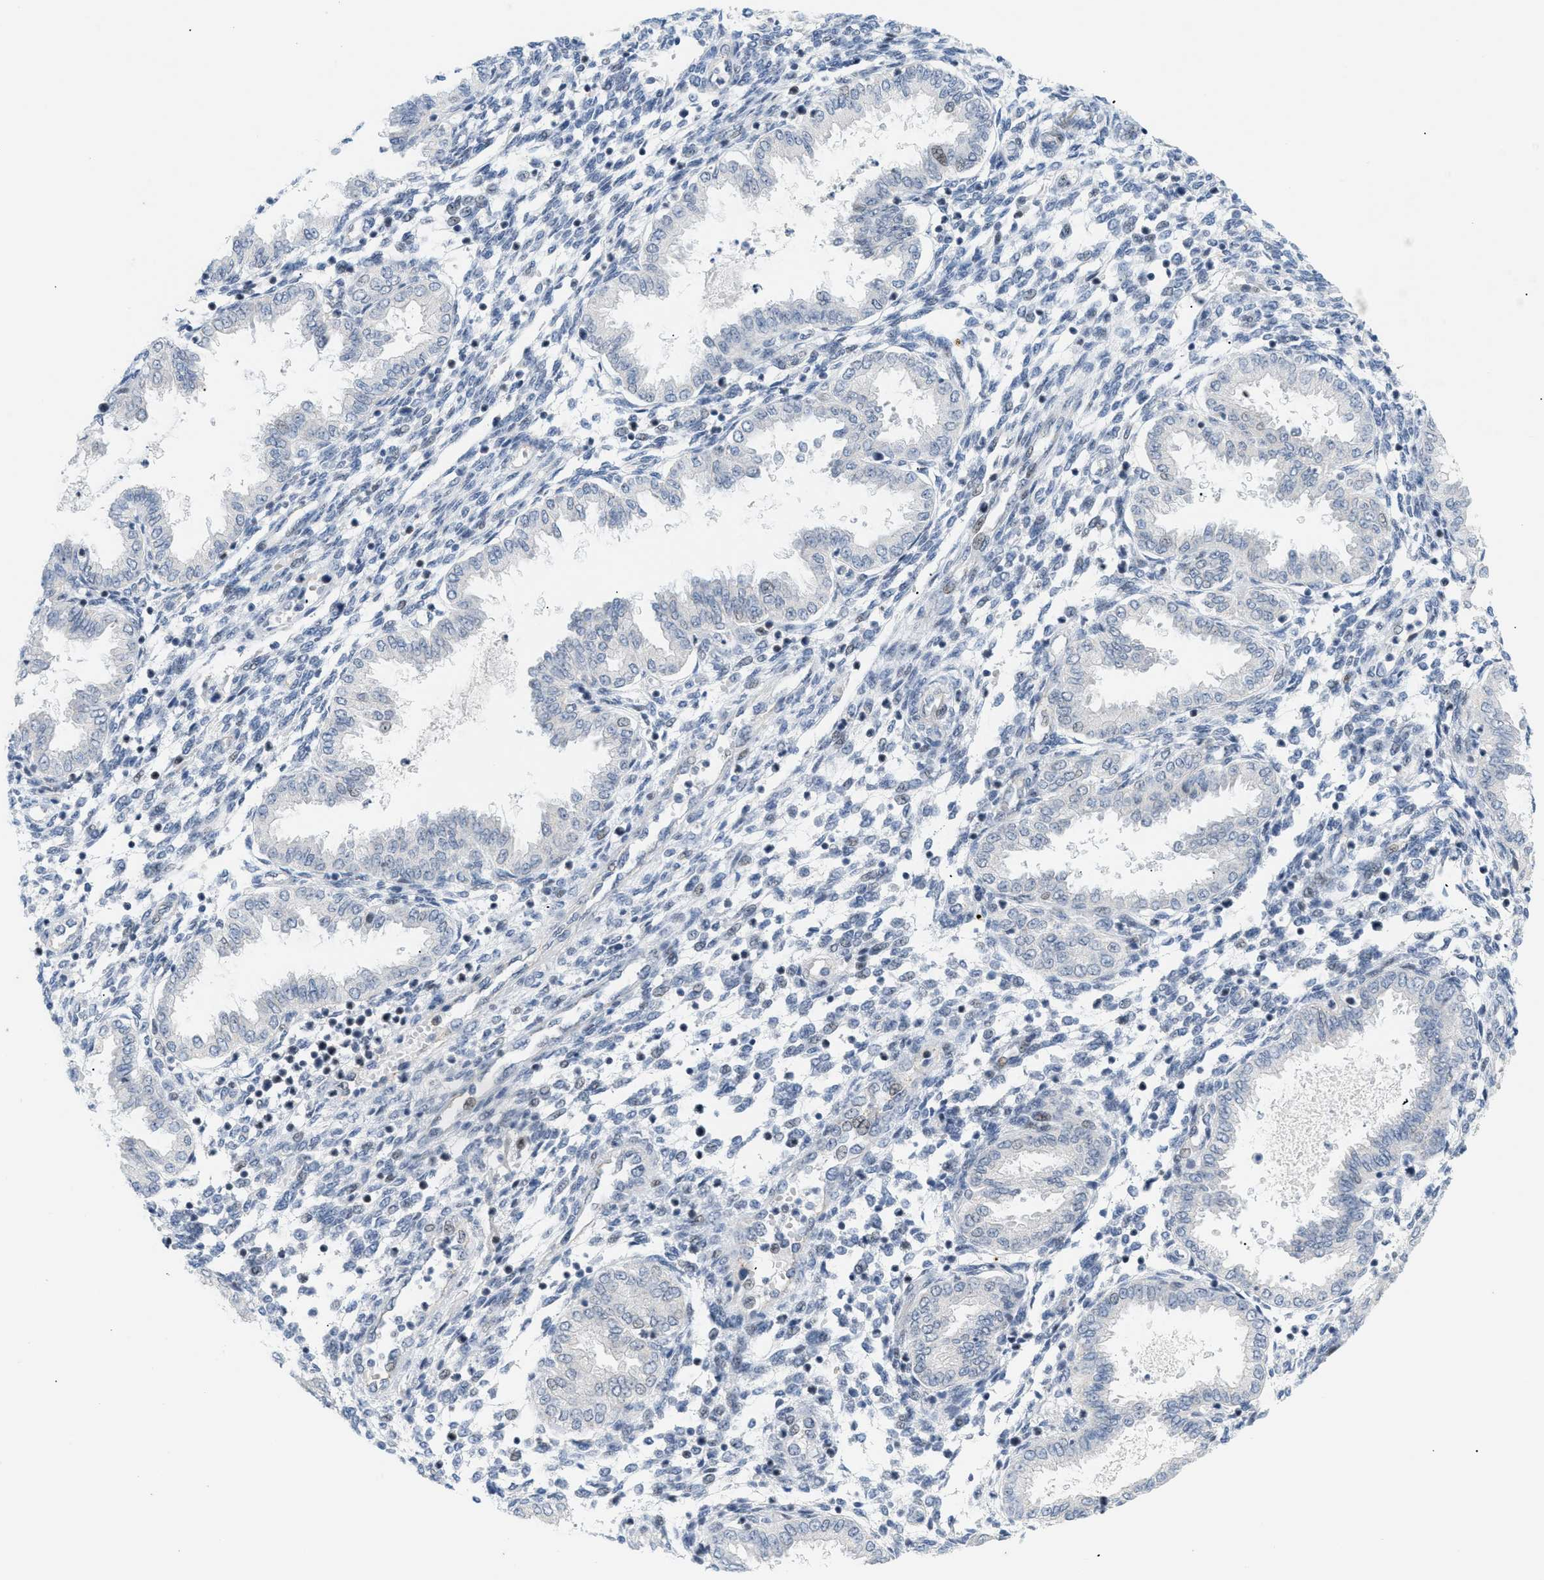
{"staining": {"intensity": "moderate", "quantity": "<25%", "location": "nuclear"}, "tissue": "endometrium", "cell_type": "Cells in endometrial stroma", "image_type": "normal", "snomed": [{"axis": "morphology", "description": "Normal tissue, NOS"}, {"axis": "topography", "description": "Endometrium"}], "caption": "The micrograph demonstrates staining of benign endometrium, revealing moderate nuclear protein positivity (brown color) within cells in endometrial stroma.", "gene": "MED1", "patient": {"sex": "female", "age": 33}}